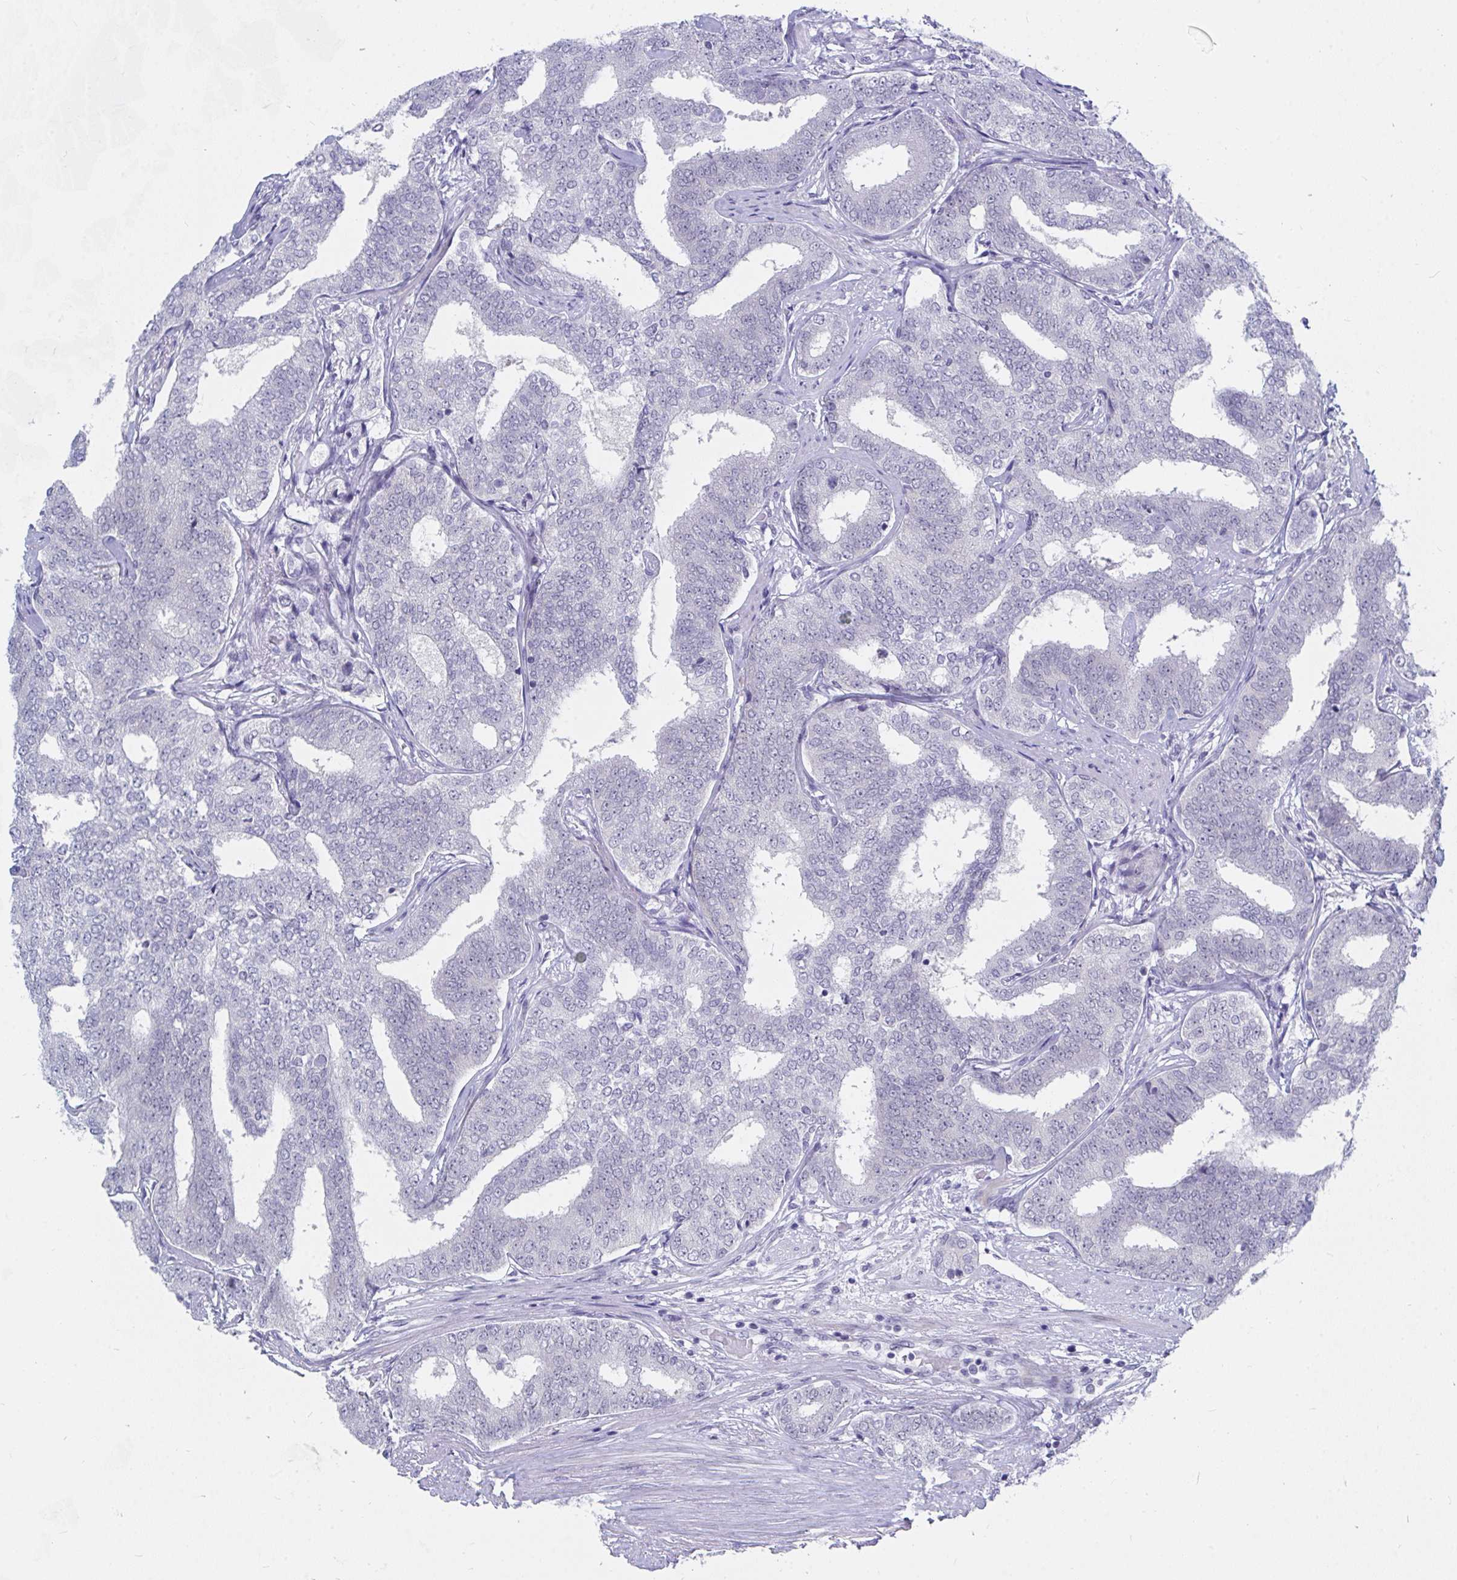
{"staining": {"intensity": "negative", "quantity": "none", "location": "none"}, "tissue": "prostate cancer", "cell_type": "Tumor cells", "image_type": "cancer", "snomed": [{"axis": "morphology", "description": "Adenocarcinoma, High grade"}, {"axis": "topography", "description": "Prostate"}], "caption": "Prostate cancer was stained to show a protein in brown. There is no significant expression in tumor cells.", "gene": "DAOA", "patient": {"sex": "male", "age": 72}}